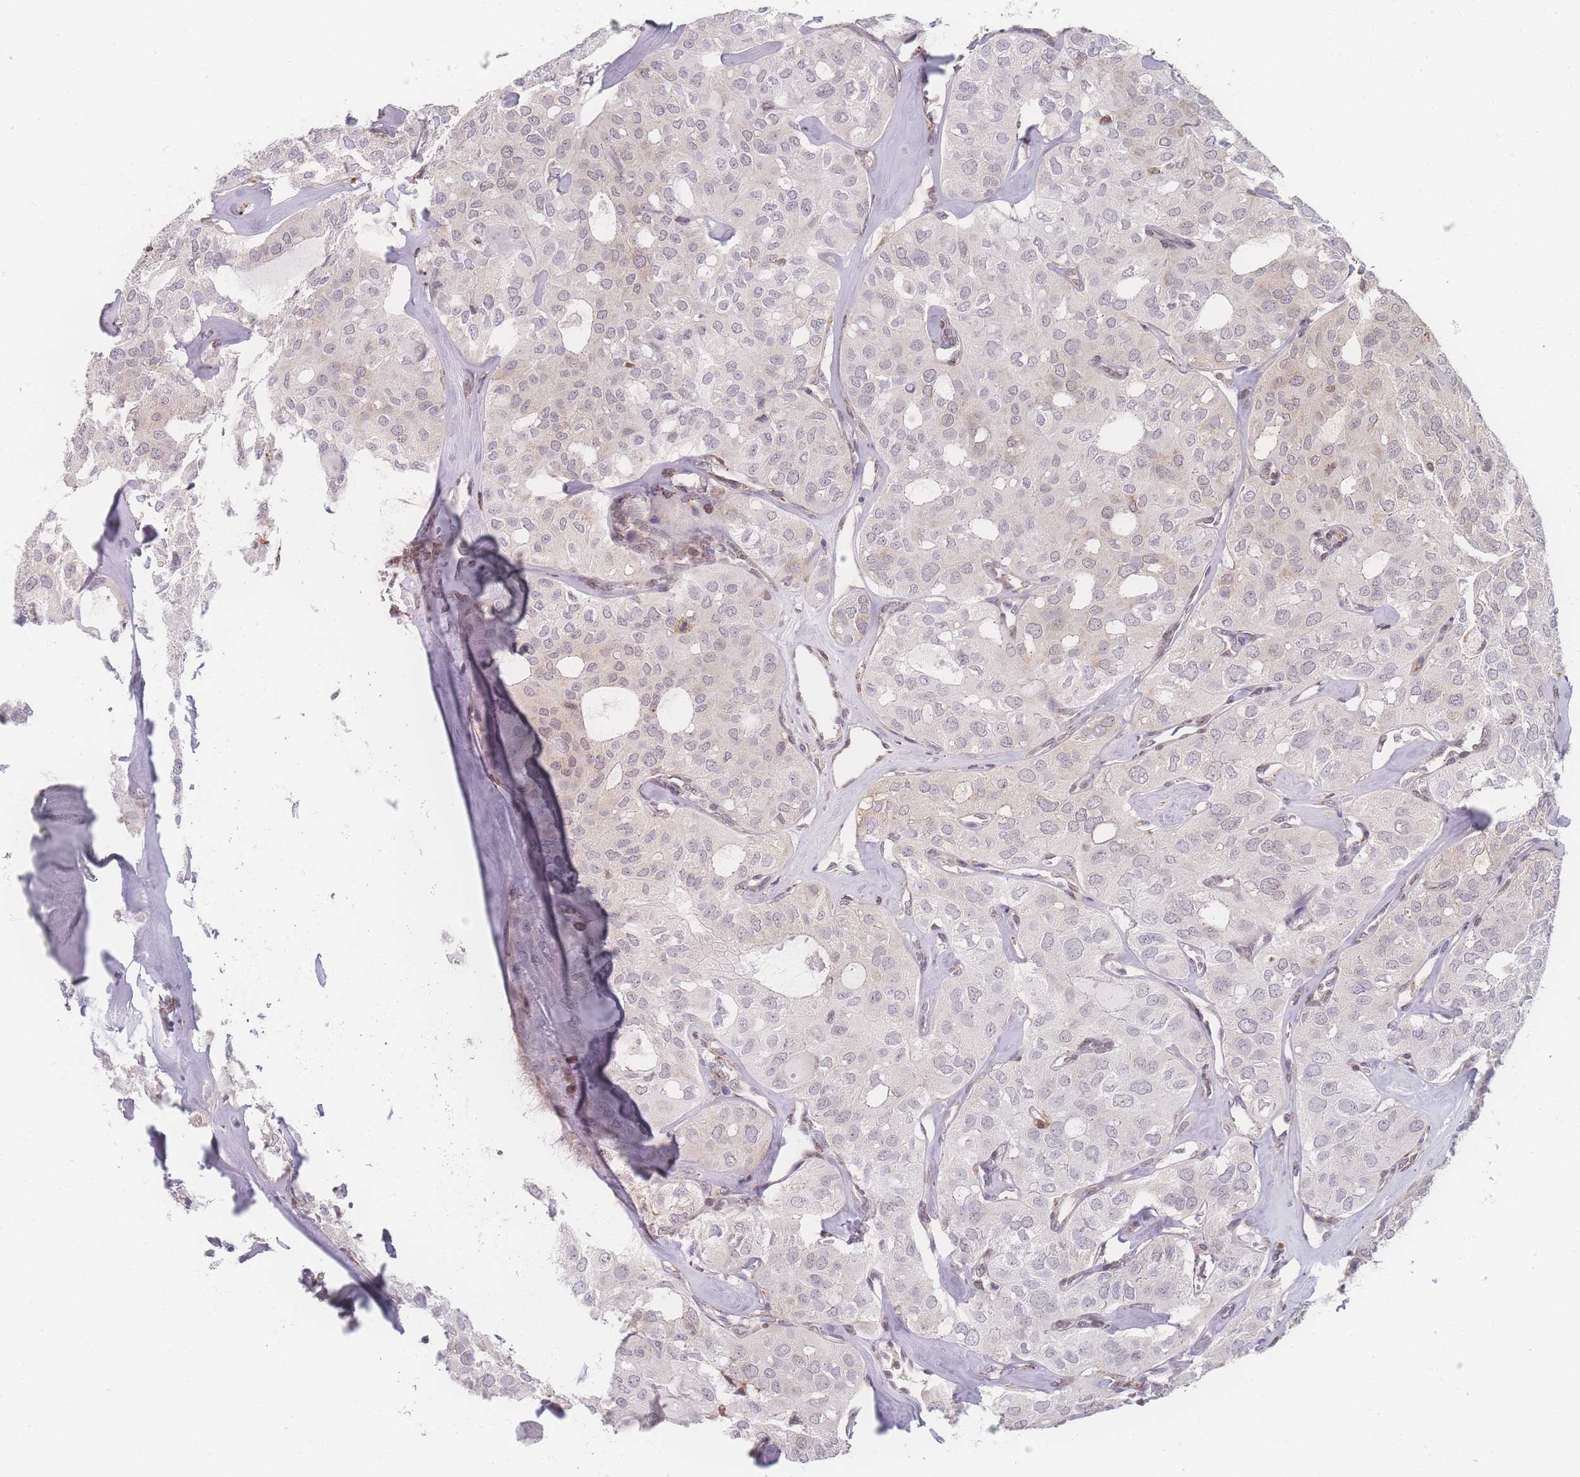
{"staining": {"intensity": "weak", "quantity": "<25%", "location": "cytoplasmic/membranous"}, "tissue": "thyroid cancer", "cell_type": "Tumor cells", "image_type": "cancer", "snomed": [{"axis": "morphology", "description": "Follicular adenoma carcinoma, NOS"}, {"axis": "topography", "description": "Thyroid gland"}], "caption": "Thyroid follicular adenoma carcinoma was stained to show a protein in brown. There is no significant staining in tumor cells. (Brightfield microscopy of DAB immunohistochemistry at high magnification).", "gene": "ZC3H13", "patient": {"sex": "male", "age": 75}}